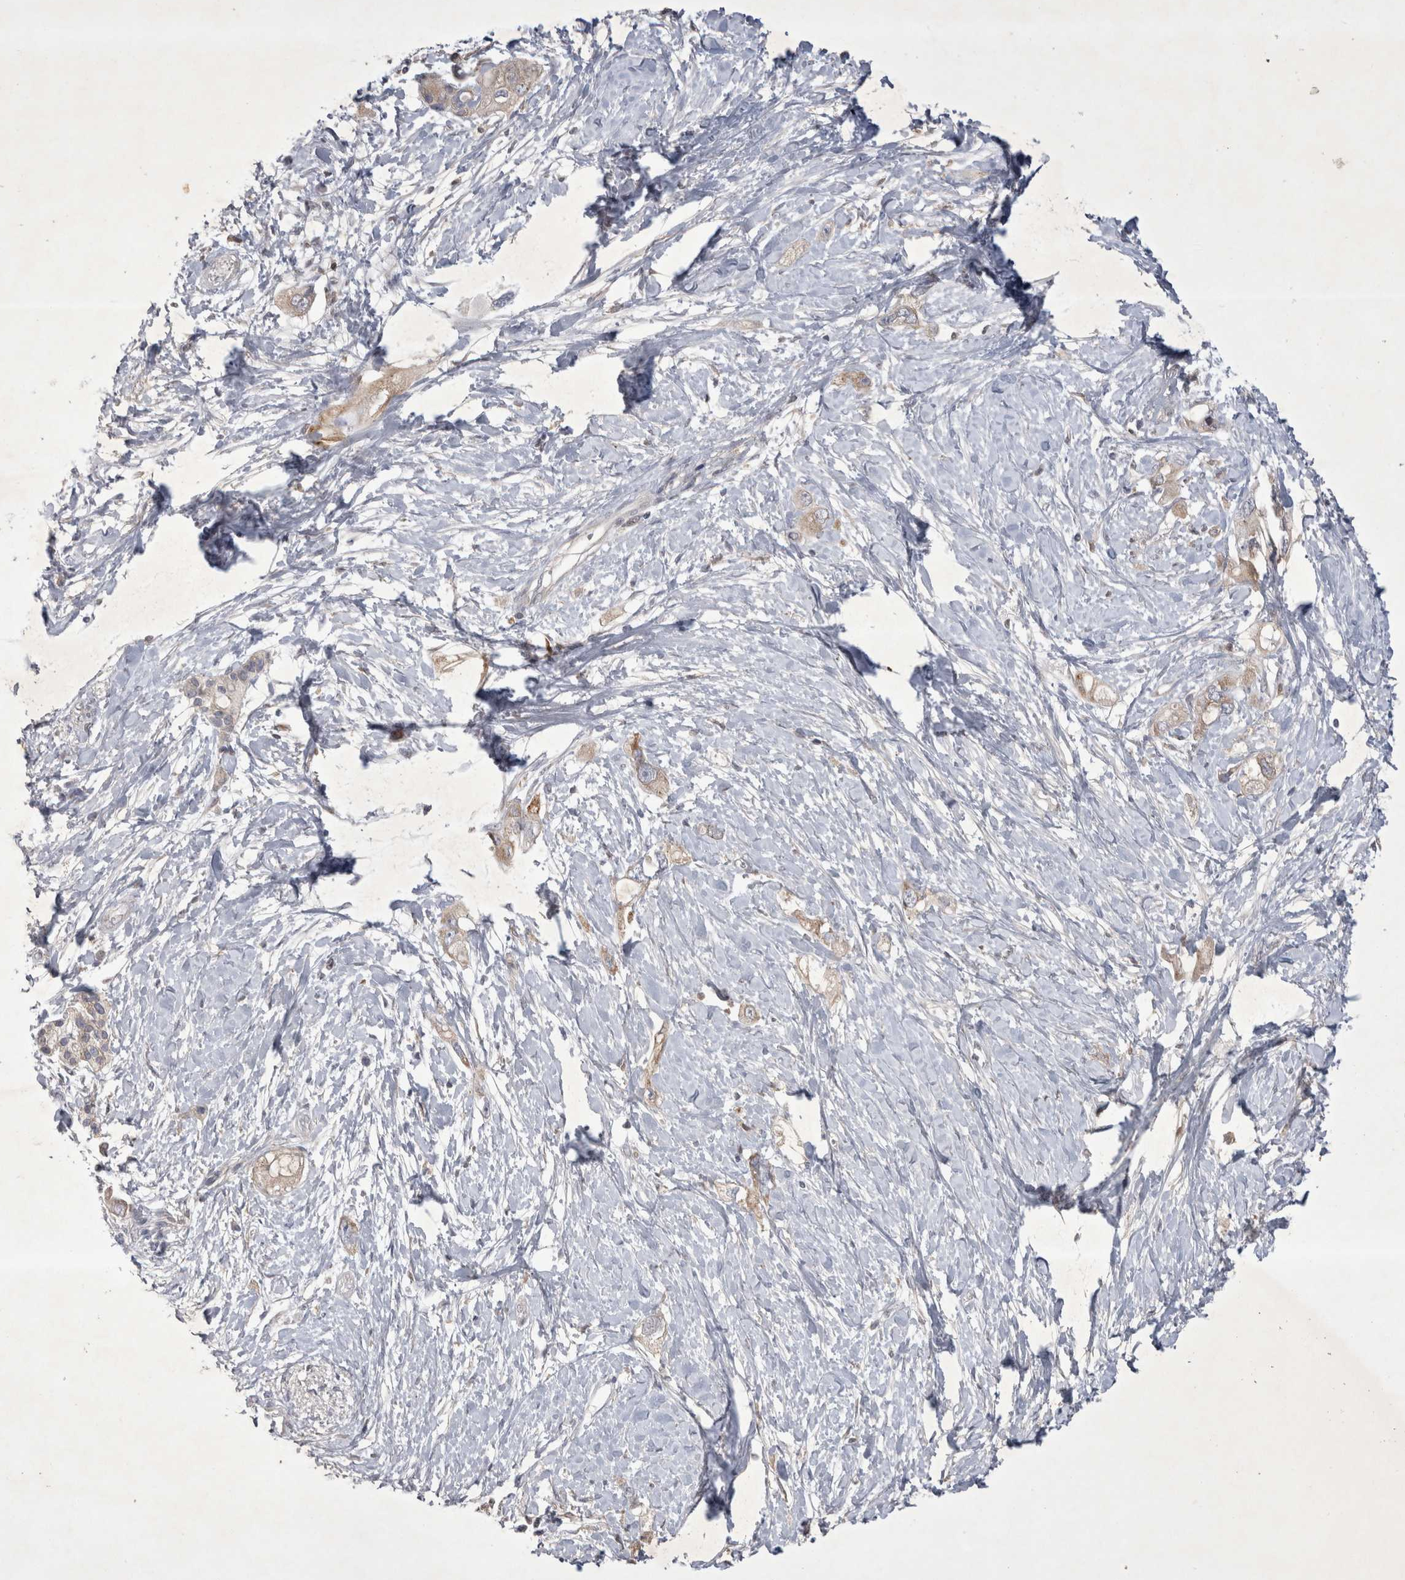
{"staining": {"intensity": "weak", "quantity": ">75%", "location": "cytoplasmic/membranous"}, "tissue": "pancreatic cancer", "cell_type": "Tumor cells", "image_type": "cancer", "snomed": [{"axis": "morphology", "description": "Adenocarcinoma, NOS"}, {"axis": "topography", "description": "Pancreas"}], "caption": "Immunohistochemistry (DAB (3,3'-diaminobenzidine)) staining of human pancreatic adenocarcinoma shows weak cytoplasmic/membranous protein positivity in approximately >75% of tumor cells.", "gene": "SRD5A3", "patient": {"sex": "female", "age": 56}}